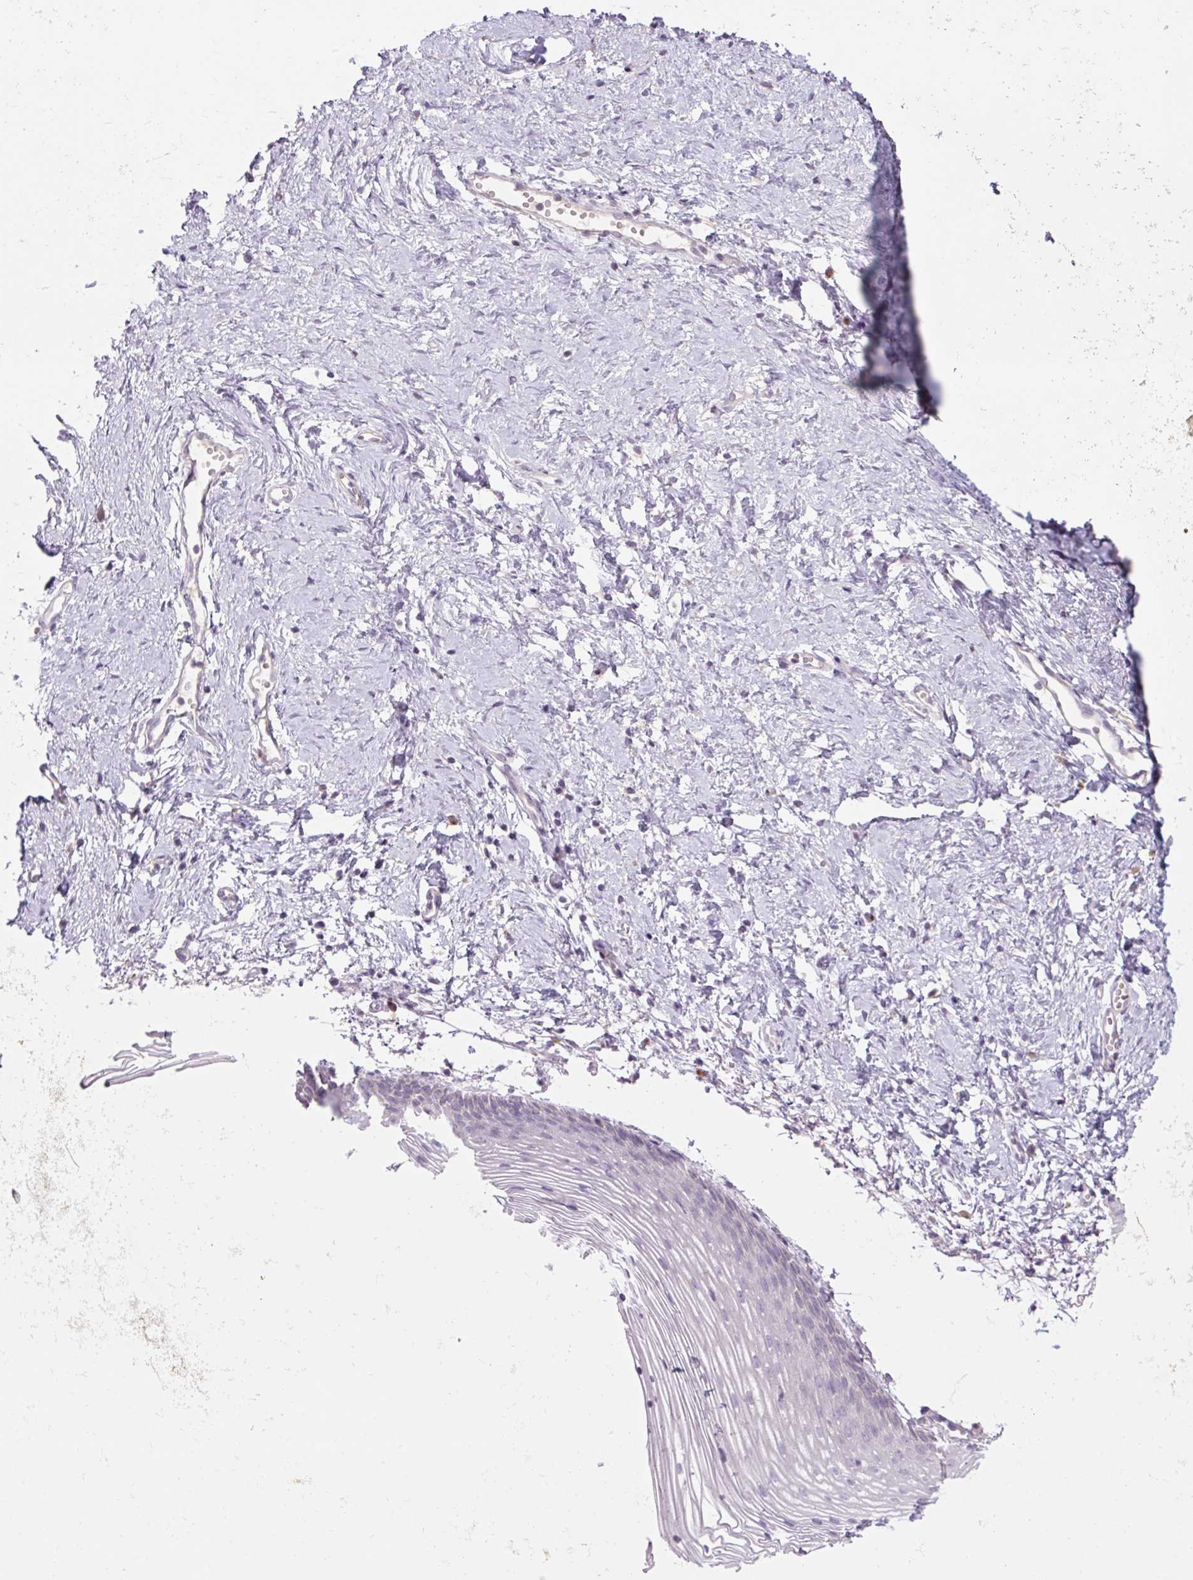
{"staining": {"intensity": "negative", "quantity": "none", "location": "none"}, "tissue": "vagina", "cell_type": "Squamous epithelial cells", "image_type": "normal", "snomed": [{"axis": "morphology", "description": "Normal tissue, NOS"}, {"axis": "topography", "description": "Vagina"}], "caption": "Photomicrograph shows no significant protein positivity in squamous epithelial cells of benign vagina.", "gene": "TMEM100", "patient": {"sex": "female", "age": 56}}